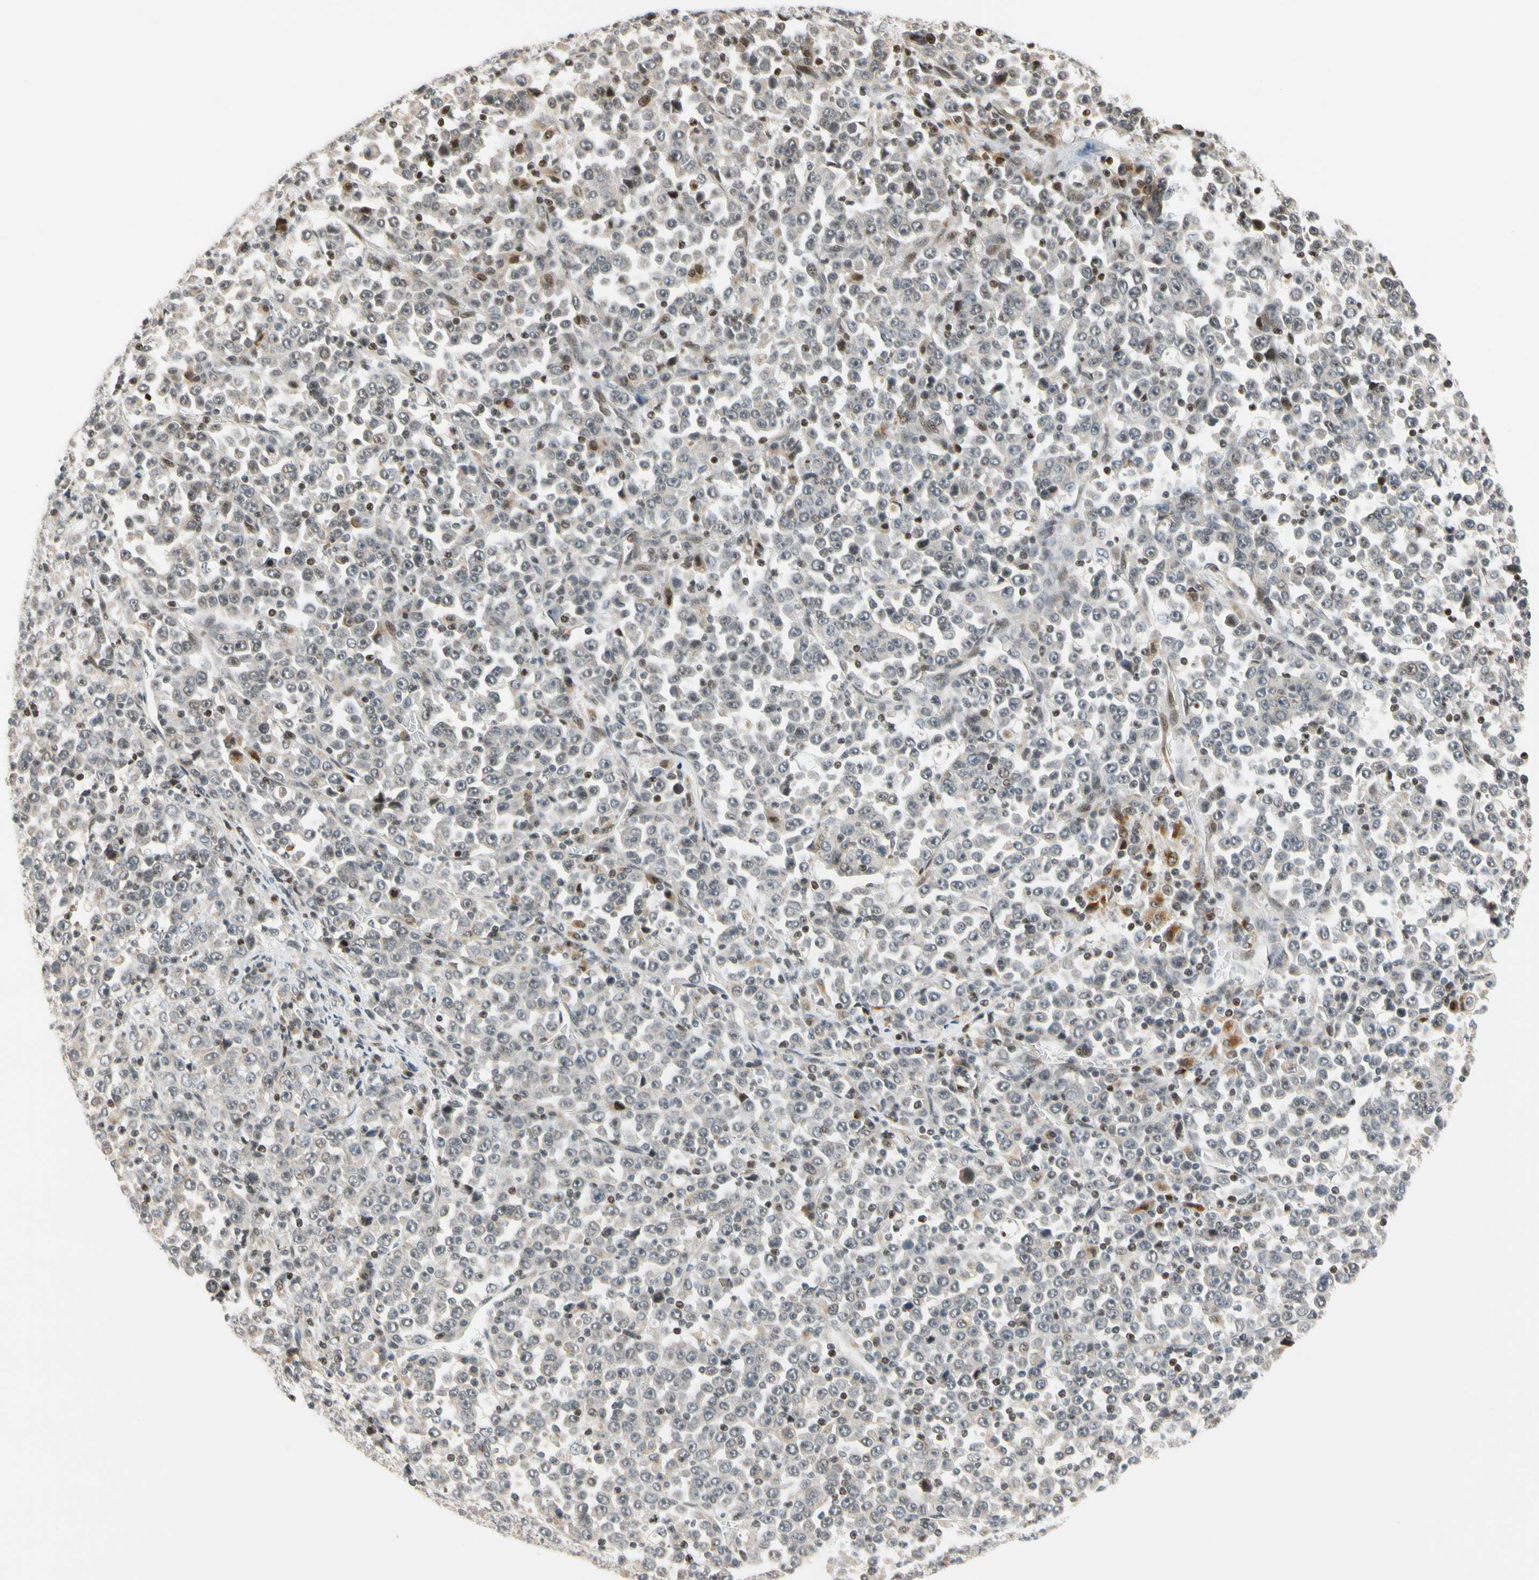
{"staining": {"intensity": "weak", "quantity": "25%-75%", "location": "cytoplasmic/membranous"}, "tissue": "stomach cancer", "cell_type": "Tumor cells", "image_type": "cancer", "snomed": [{"axis": "morphology", "description": "Normal tissue, NOS"}, {"axis": "morphology", "description": "Adenocarcinoma, NOS"}, {"axis": "topography", "description": "Stomach, upper"}, {"axis": "topography", "description": "Stomach"}], "caption": "The image reveals staining of adenocarcinoma (stomach), revealing weak cytoplasmic/membranous protein staining (brown color) within tumor cells.", "gene": "CDK7", "patient": {"sex": "male", "age": 59}}